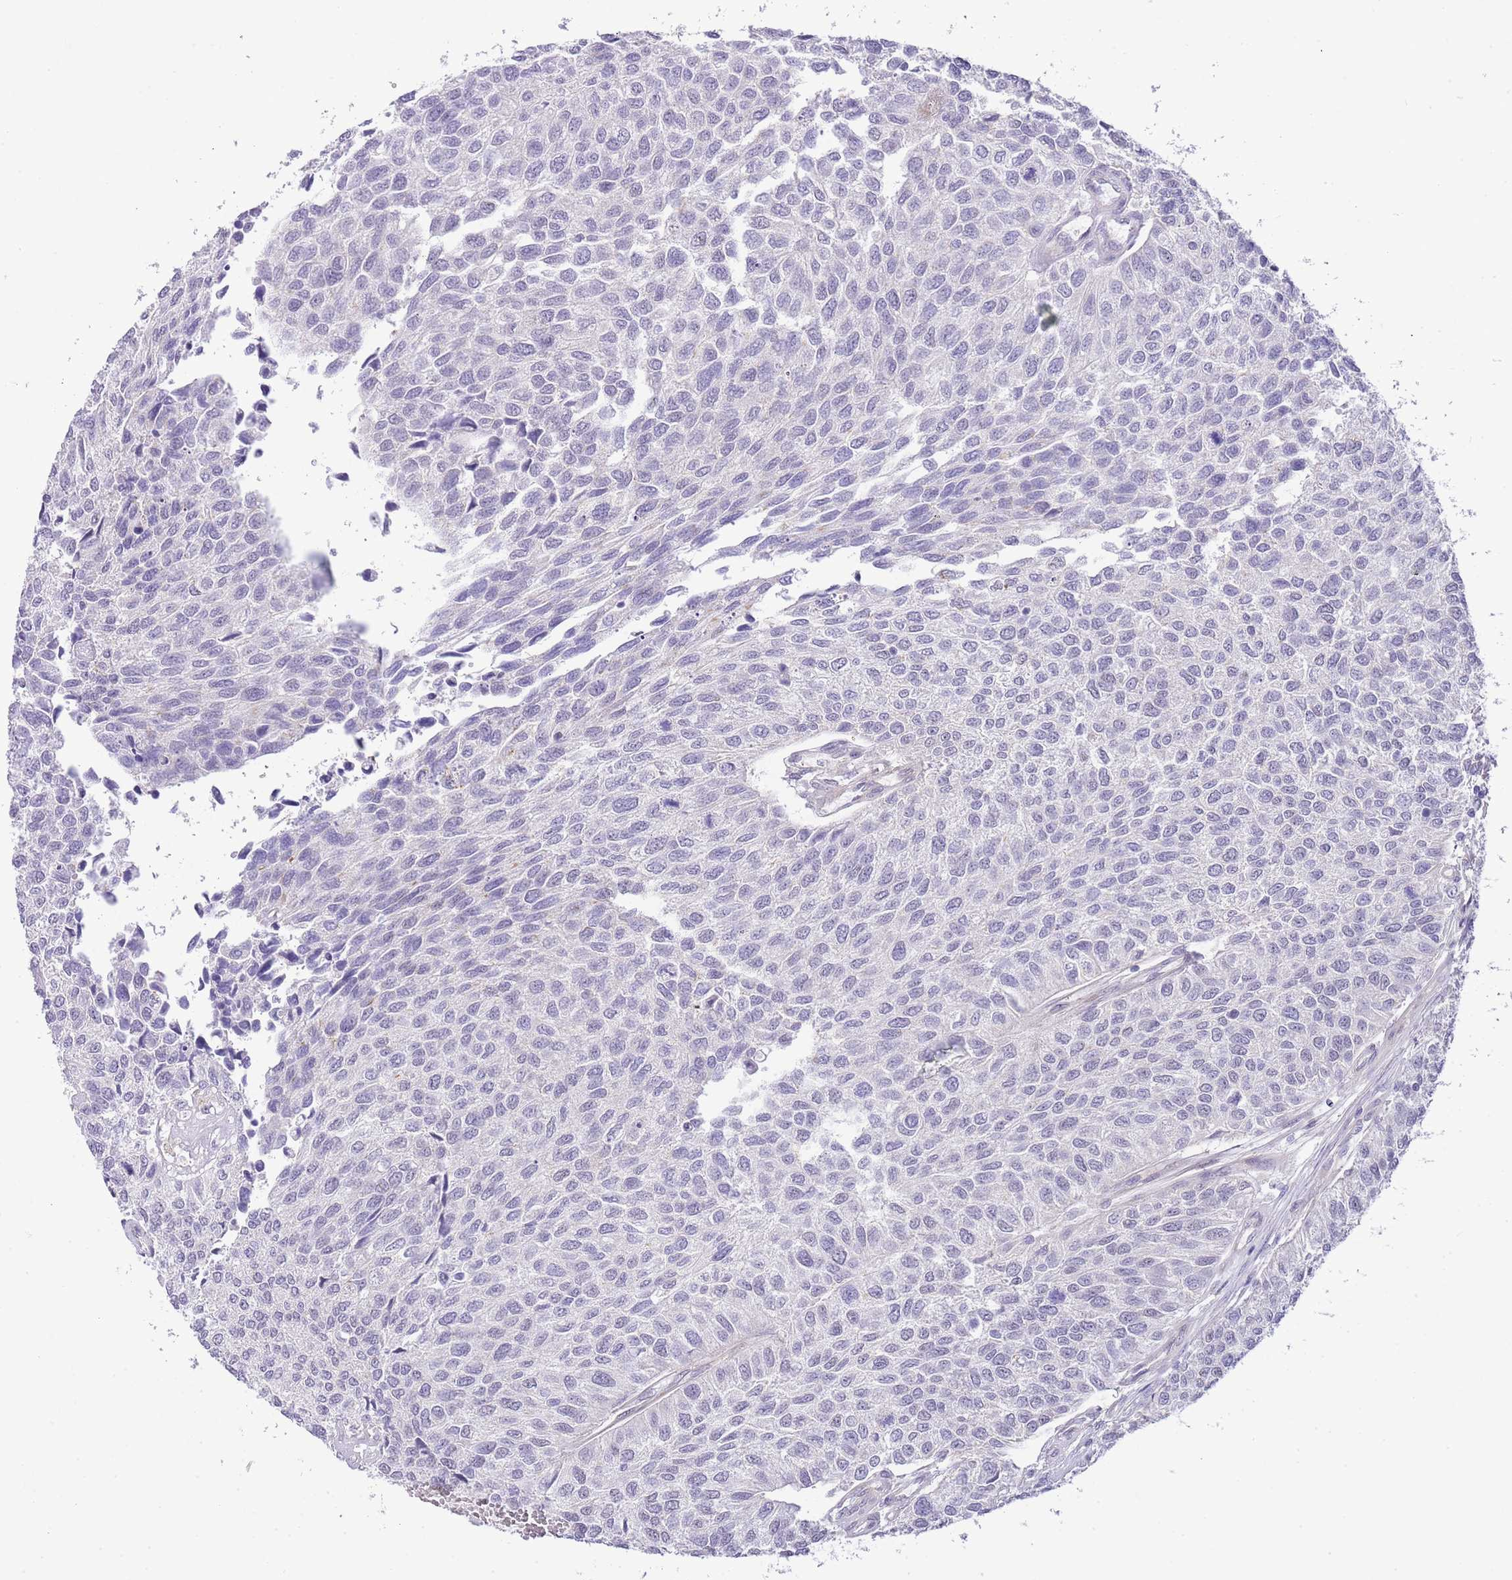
{"staining": {"intensity": "negative", "quantity": "none", "location": "none"}, "tissue": "urothelial cancer", "cell_type": "Tumor cells", "image_type": "cancer", "snomed": [{"axis": "morphology", "description": "Urothelial carcinoma, NOS"}, {"axis": "topography", "description": "Urinary bladder"}], "caption": "Immunohistochemistry (IHC) histopathology image of neoplastic tissue: human urothelial cancer stained with DAB exhibits no significant protein positivity in tumor cells.", "gene": "MIDN", "patient": {"sex": "male", "age": 55}}